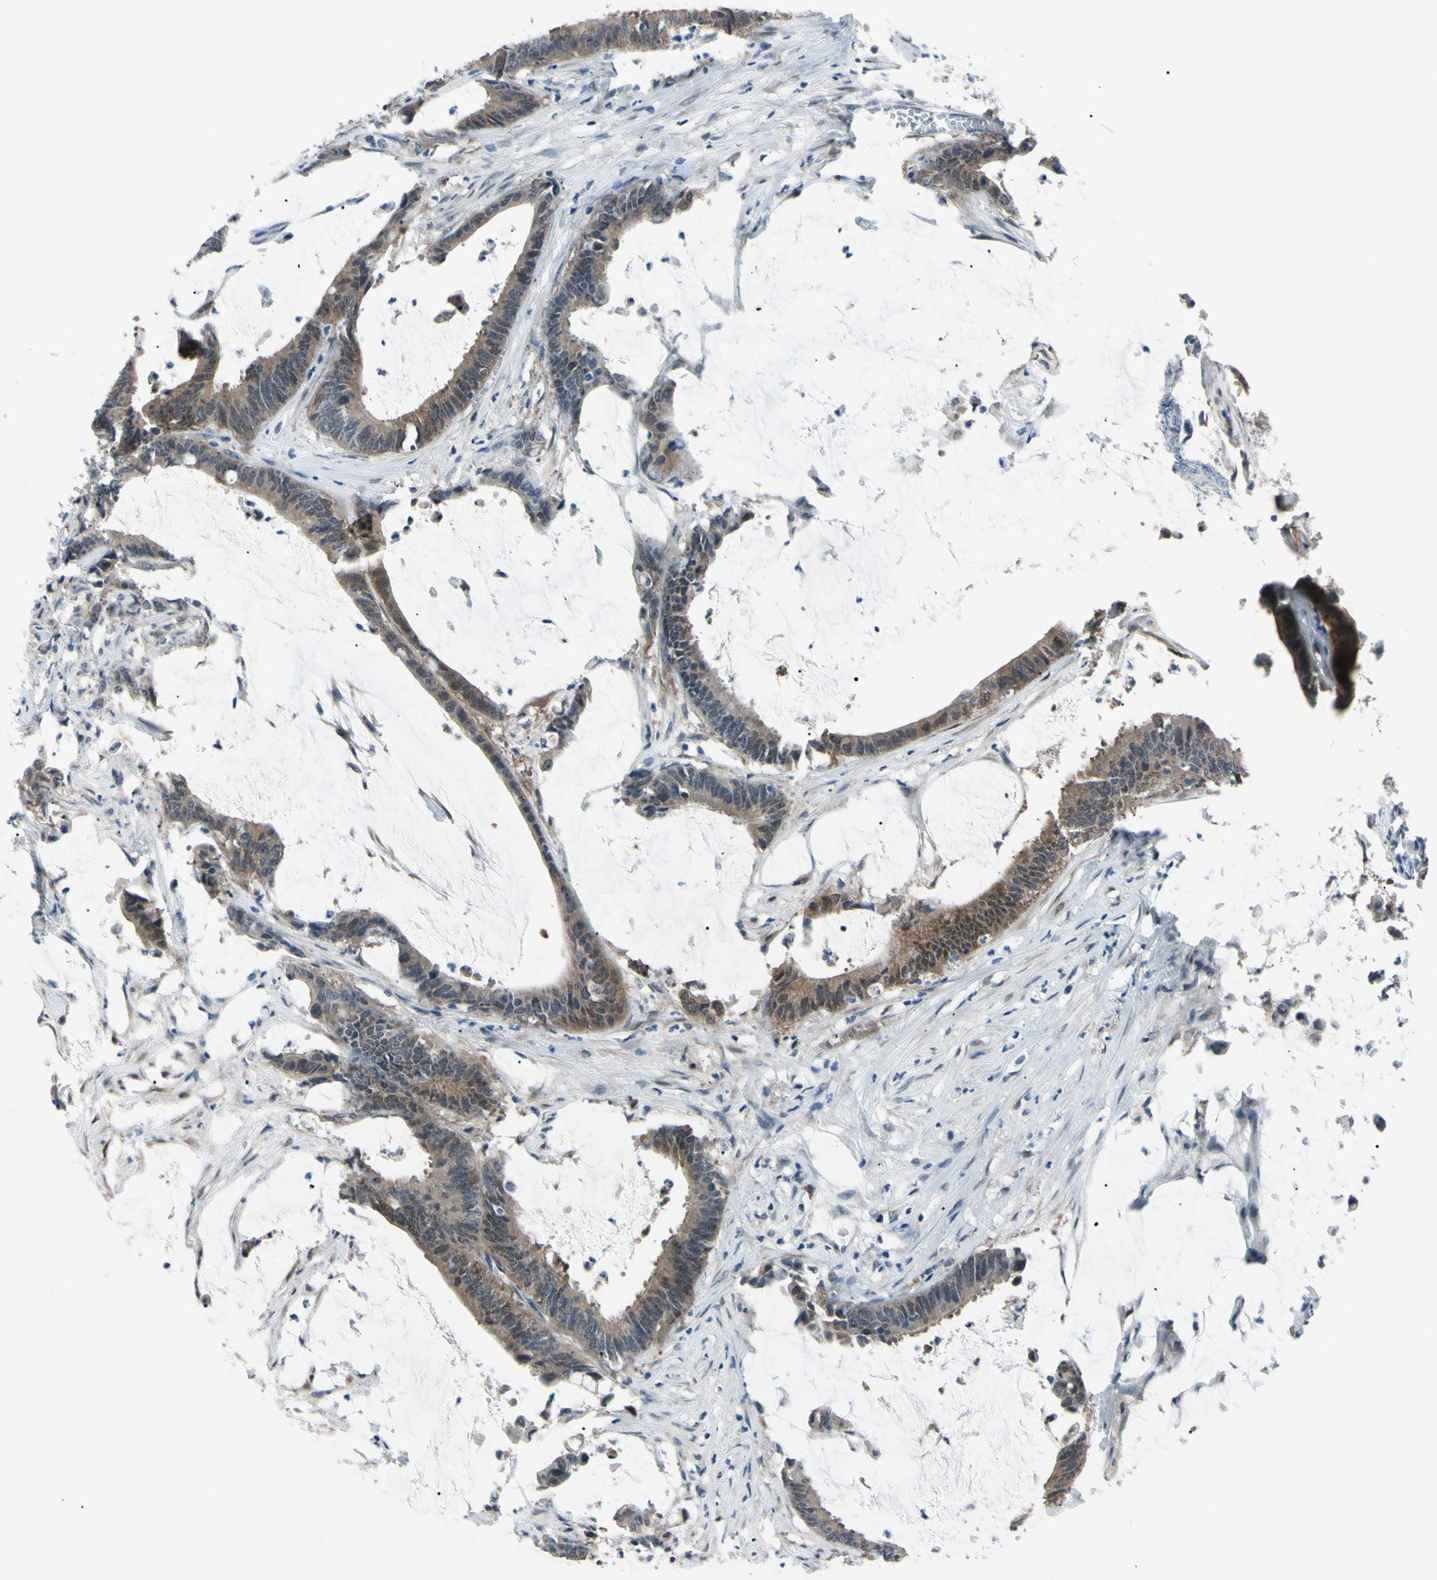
{"staining": {"intensity": "moderate", "quantity": ">75%", "location": "cytoplasmic/membranous,nuclear"}, "tissue": "colorectal cancer", "cell_type": "Tumor cells", "image_type": "cancer", "snomed": [{"axis": "morphology", "description": "Adenocarcinoma, NOS"}, {"axis": "topography", "description": "Rectum"}], "caption": "Immunohistochemical staining of colorectal adenocarcinoma demonstrates medium levels of moderate cytoplasmic/membranous and nuclear protein positivity in approximately >75% of tumor cells.", "gene": "NOL3", "patient": {"sex": "female", "age": 66}}